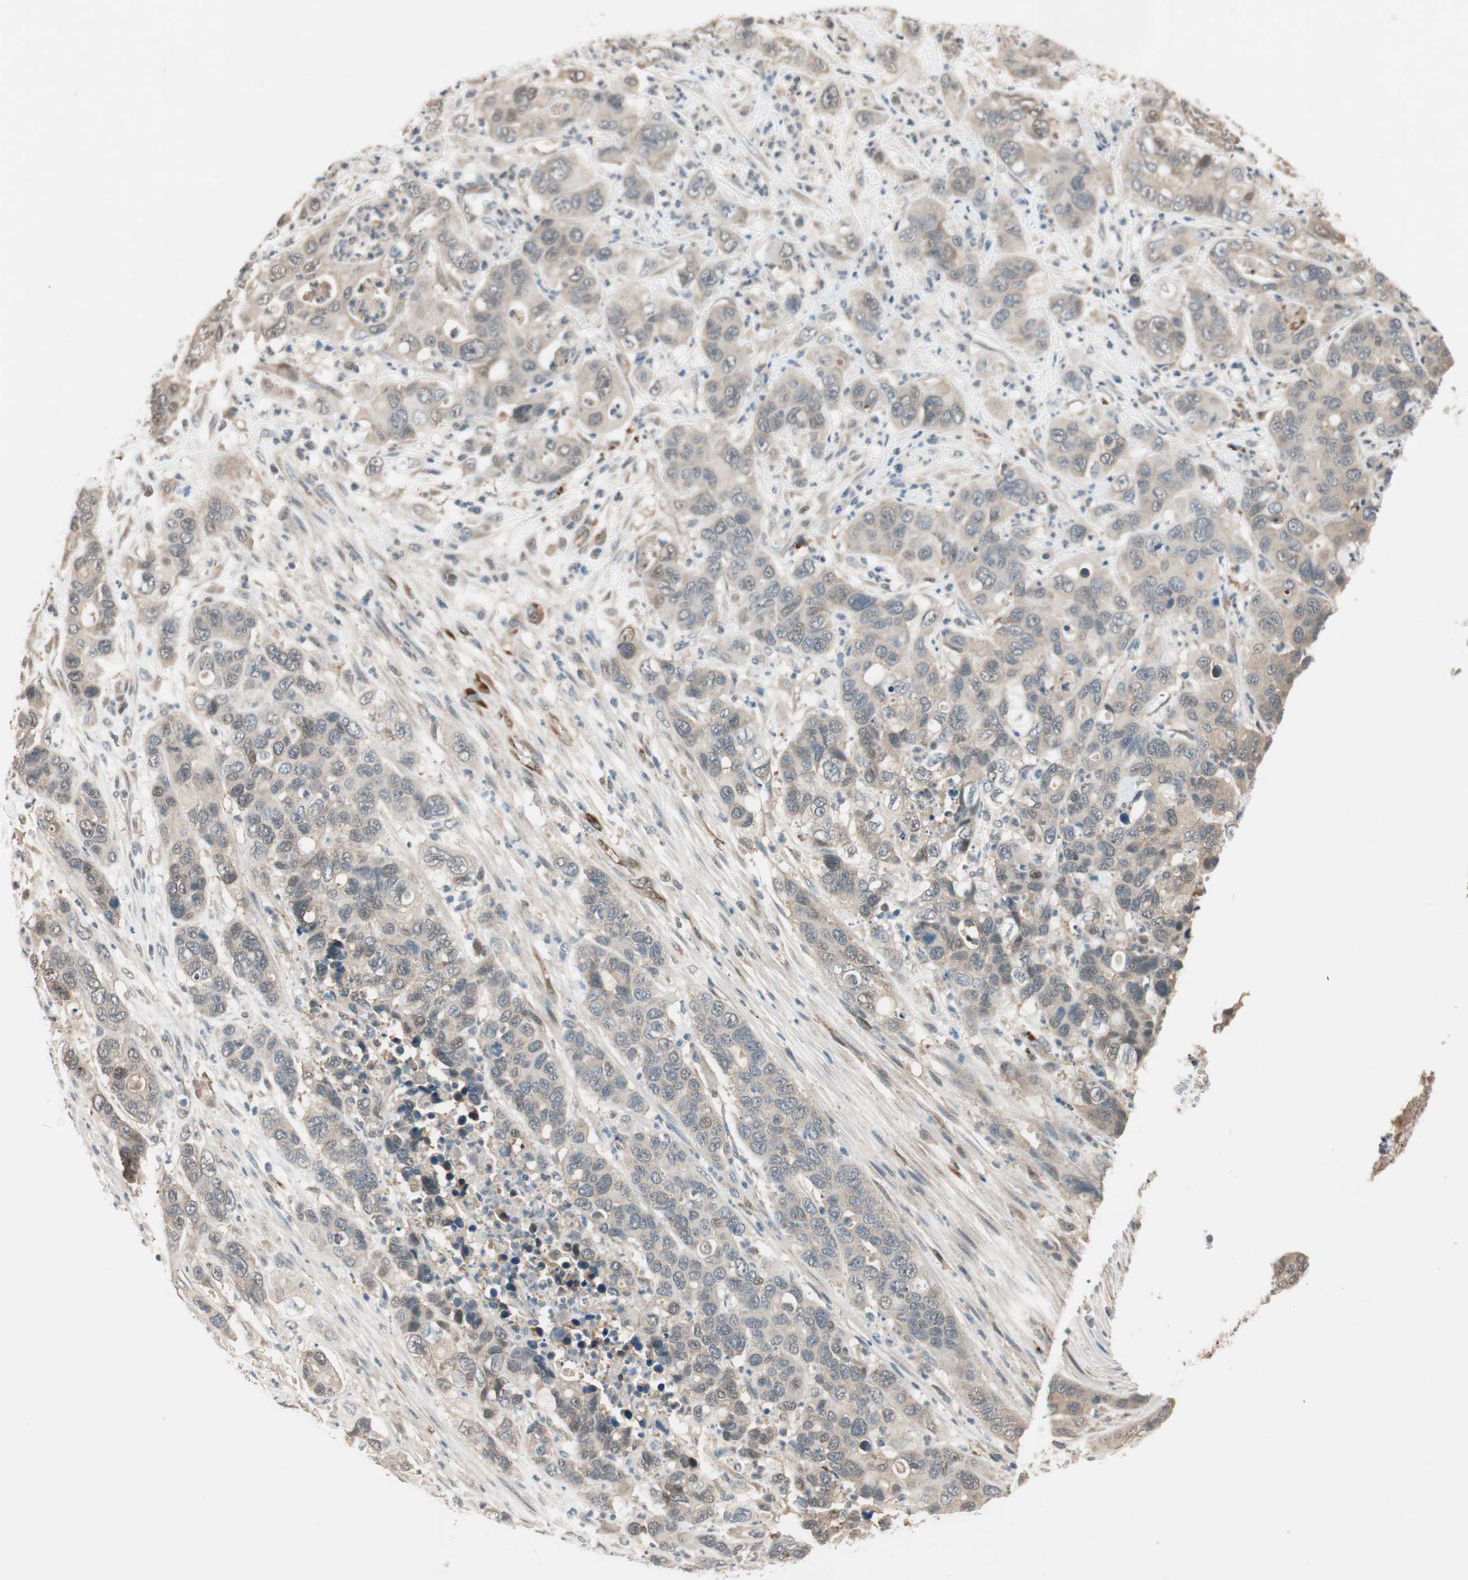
{"staining": {"intensity": "weak", "quantity": "<25%", "location": "cytoplasmic/membranous"}, "tissue": "pancreatic cancer", "cell_type": "Tumor cells", "image_type": "cancer", "snomed": [{"axis": "morphology", "description": "Adenocarcinoma, NOS"}, {"axis": "topography", "description": "Pancreas"}], "caption": "A high-resolution micrograph shows immunohistochemistry staining of pancreatic cancer (adenocarcinoma), which reveals no significant staining in tumor cells. (Brightfield microscopy of DAB IHC at high magnification).", "gene": "PIK3R3", "patient": {"sex": "female", "age": 71}}